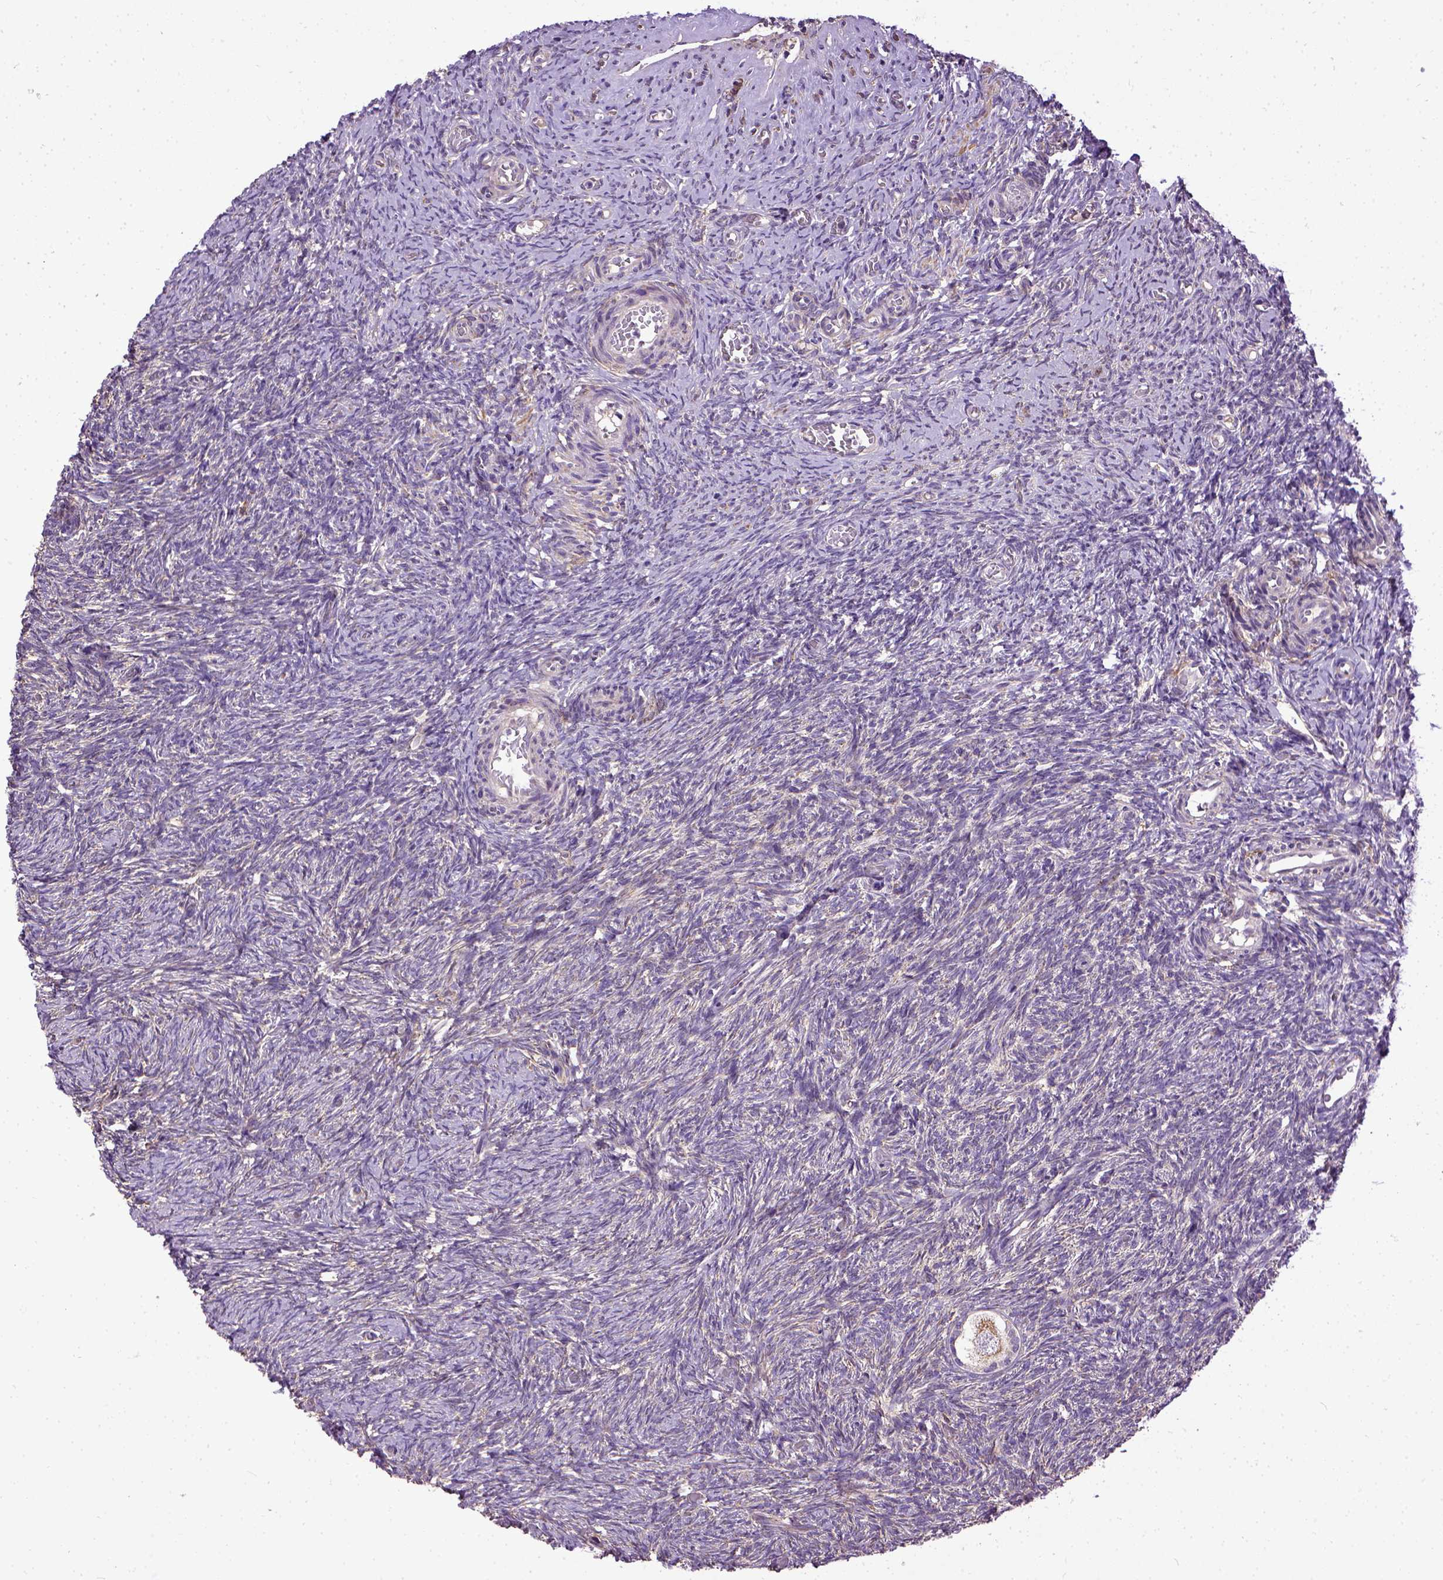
{"staining": {"intensity": "moderate", "quantity": ">75%", "location": "cytoplasmic/membranous"}, "tissue": "ovary", "cell_type": "Follicle cells", "image_type": "normal", "snomed": [{"axis": "morphology", "description": "Normal tissue, NOS"}, {"axis": "topography", "description": "Ovary"}], "caption": "Protein staining by immunohistochemistry reveals moderate cytoplasmic/membranous positivity in about >75% of follicle cells in benign ovary. (DAB (3,3'-diaminobenzidine) IHC with brightfield microscopy, high magnification).", "gene": "ENG", "patient": {"sex": "female", "age": 39}}